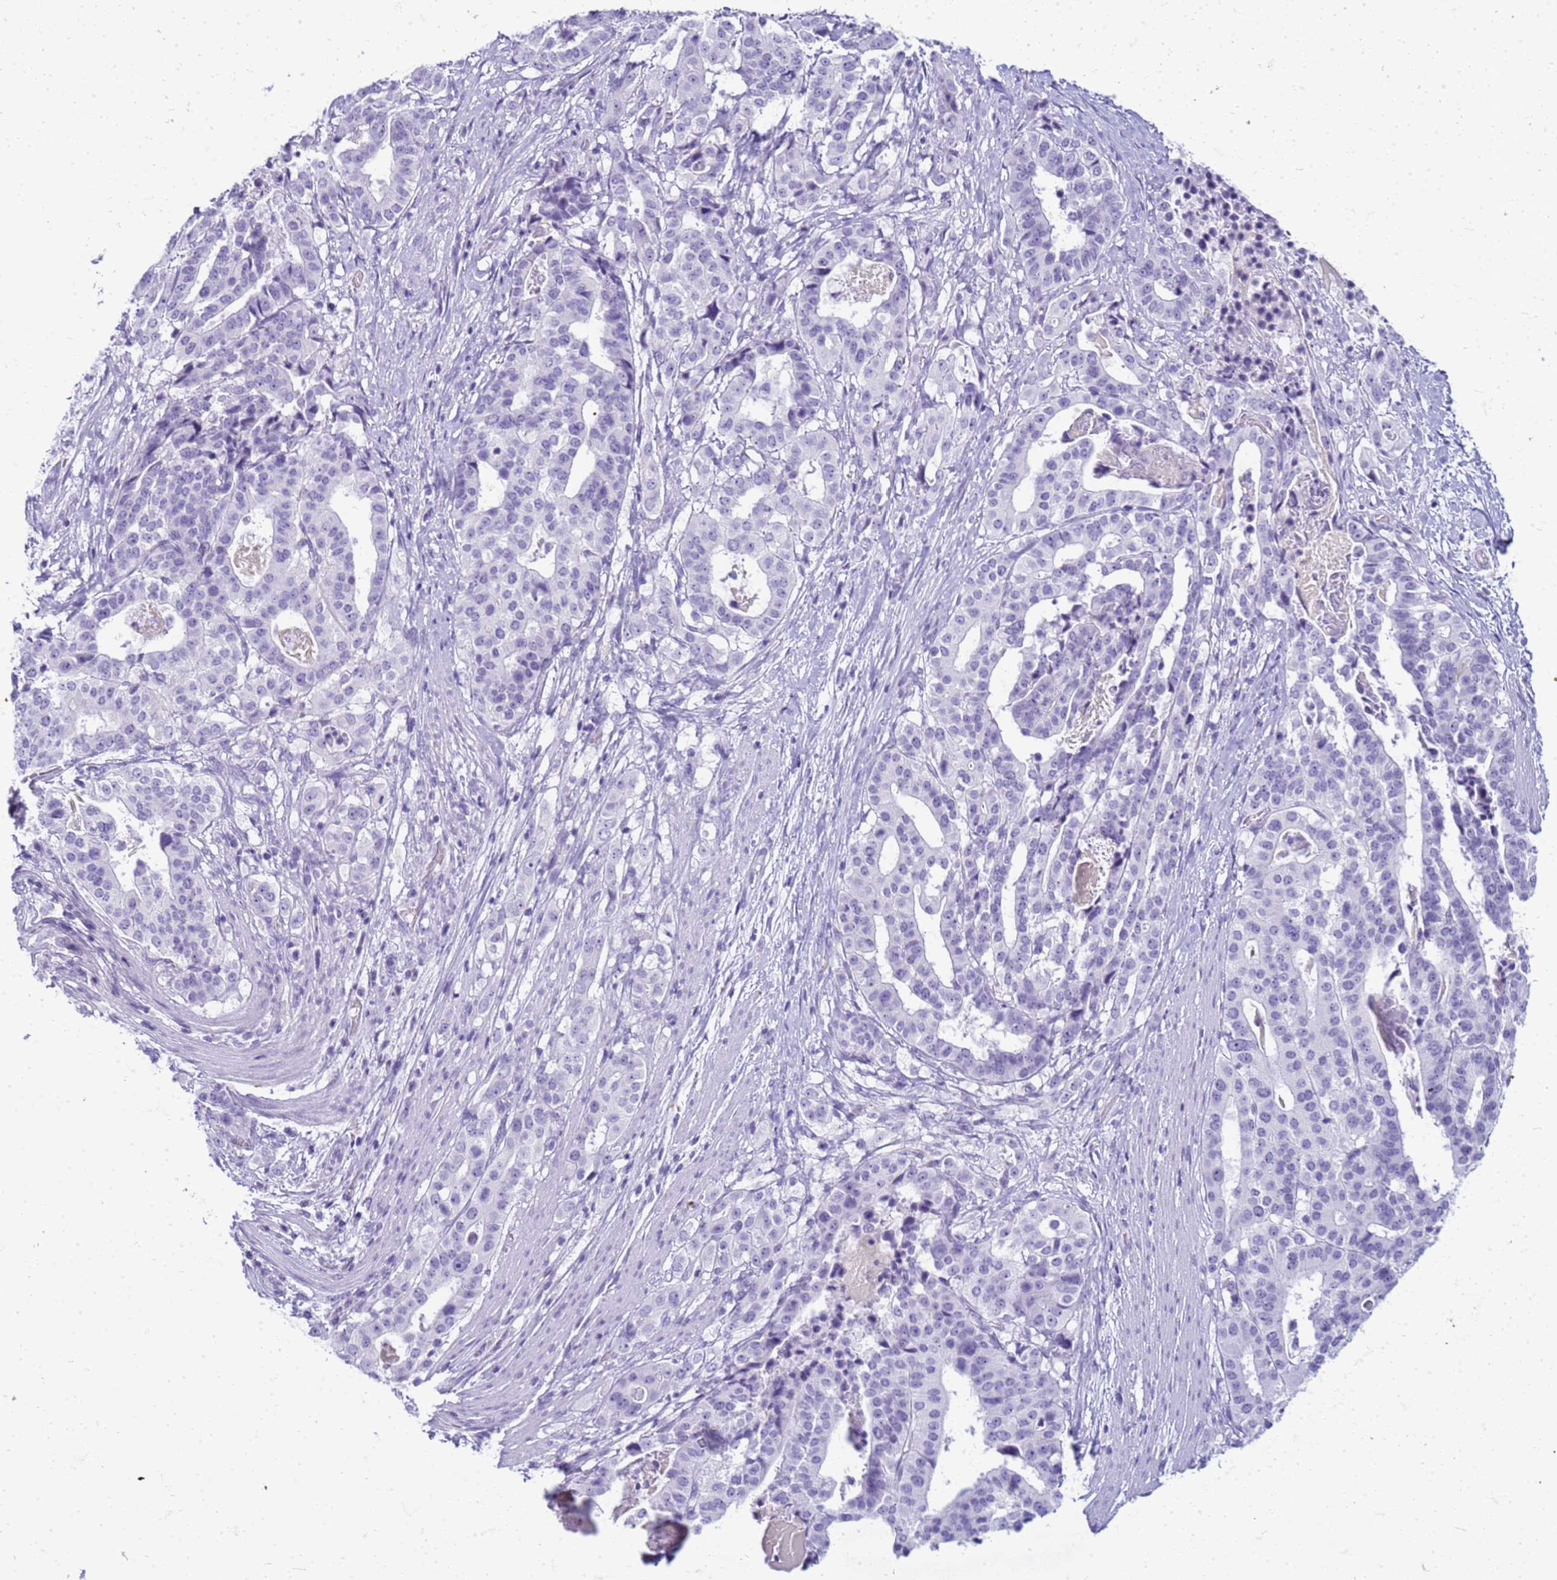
{"staining": {"intensity": "negative", "quantity": "none", "location": "none"}, "tissue": "stomach cancer", "cell_type": "Tumor cells", "image_type": "cancer", "snomed": [{"axis": "morphology", "description": "Adenocarcinoma, NOS"}, {"axis": "topography", "description": "Stomach"}], "caption": "There is no significant expression in tumor cells of stomach cancer (adenocarcinoma). (Stains: DAB (3,3'-diaminobenzidine) immunohistochemistry (IHC) with hematoxylin counter stain, Microscopy: brightfield microscopy at high magnification).", "gene": "CFAP100", "patient": {"sex": "male", "age": 48}}